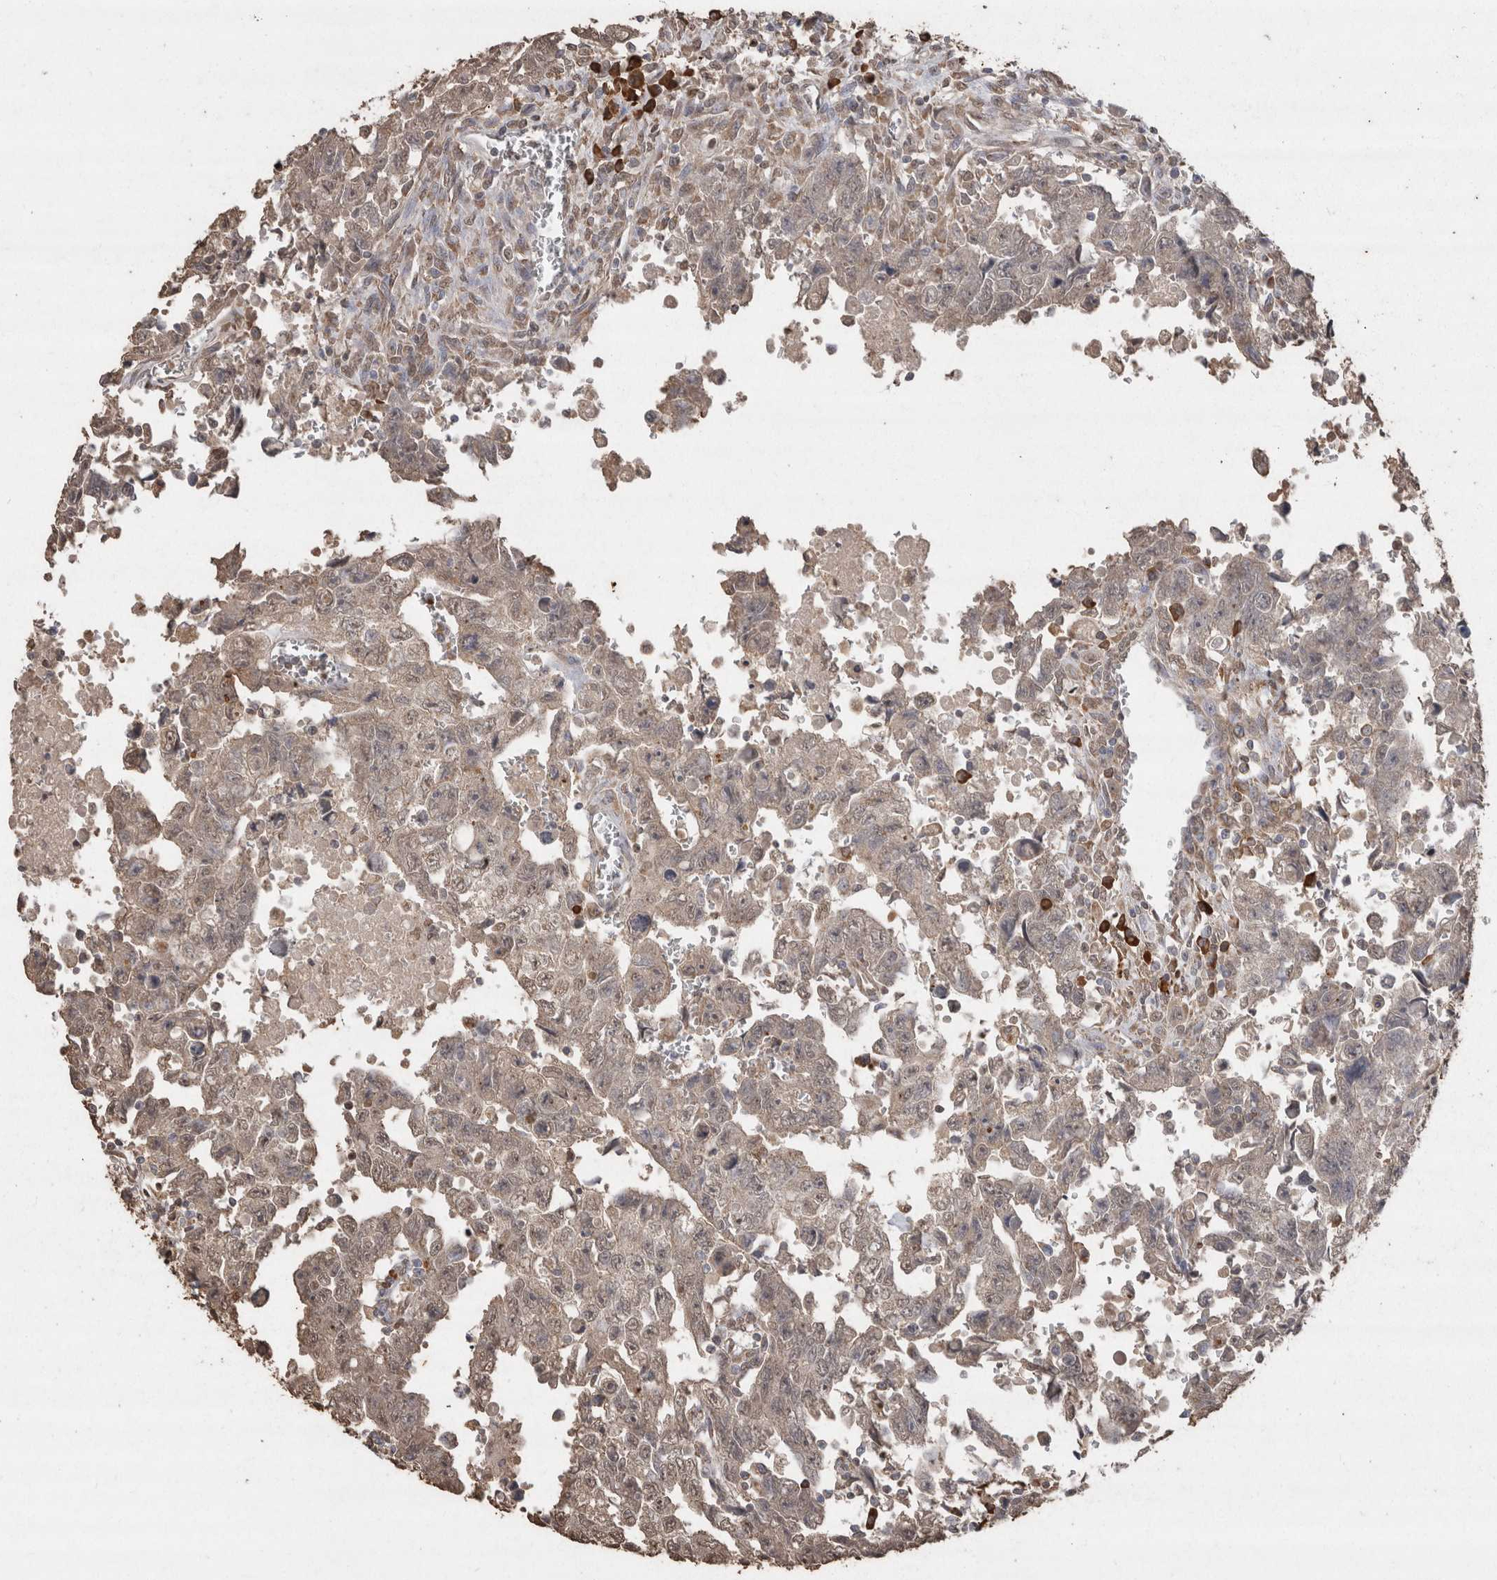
{"staining": {"intensity": "weak", "quantity": ">75%", "location": "cytoplasmic/membranous,nuclear"}, "tissue": "testis cancer", "cell_type": "Tumor cells", "image_type": "cancer", "snomed": [{"axis": "morphology", "description": "Carcinoma, Embryonal, NOS"}, {"axis": "topography", "description": "Testis"}], "caption": "Testis cancer tissue exhibits weak cytoplasmic/membranous and nuclear staining in approximately >75% of tumor cells, visualized by immunohistochemistry.", "gene": "CRELD2", "patient": {"sex": "male", "age": 28}}